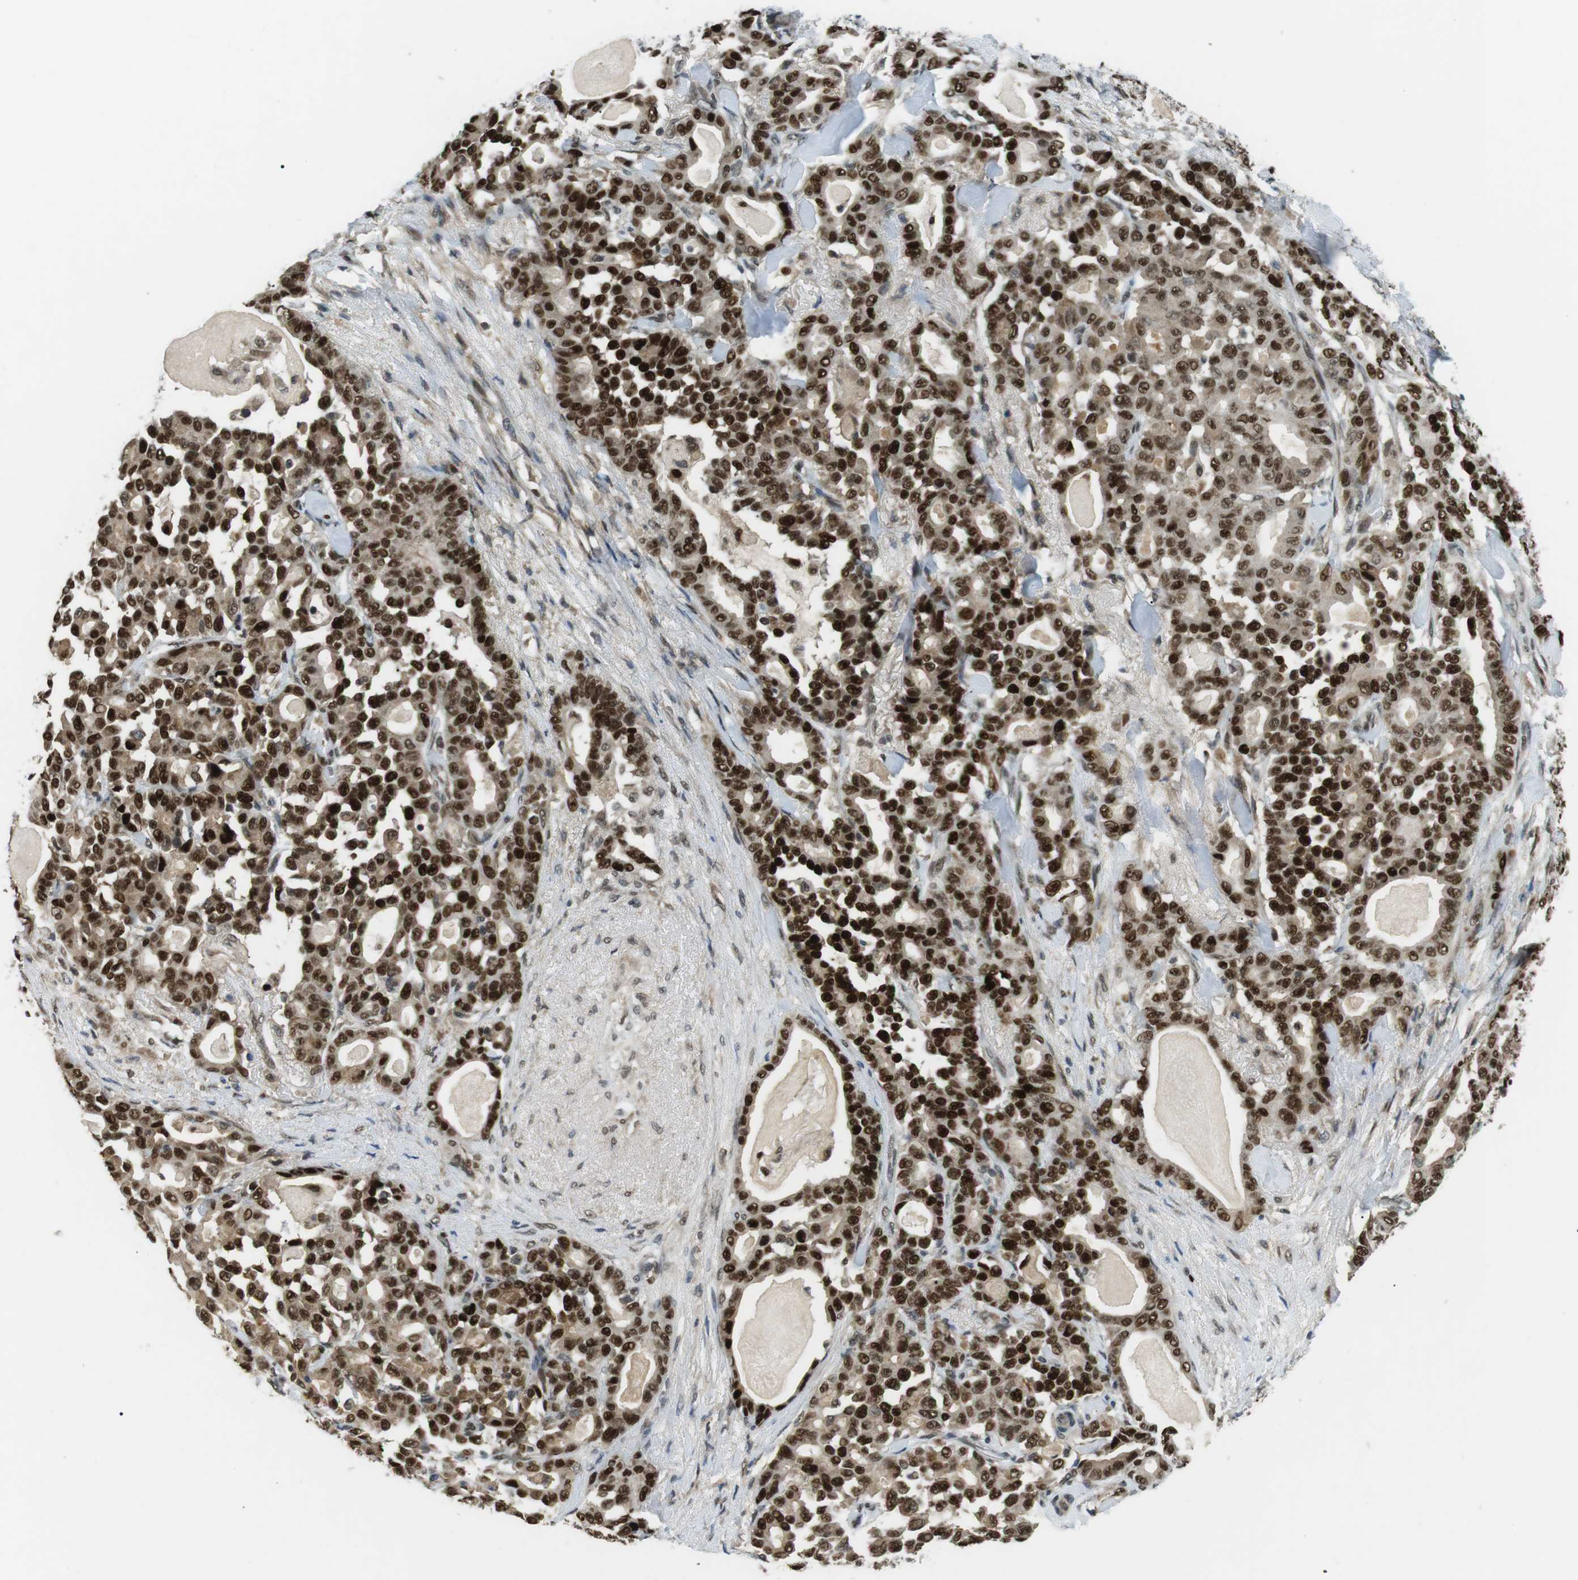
{"staining": {"intensity": "strong", "quantity": ">75%", "location": "nuclear"}, "tissue": "pancreatic cancer", "cell_type": "Tumor cells", "image_type": "cancer", "snomed": [{"axis": "morphology", "description": "Adenocarcinoma, NOS"}, {"axis": "topography", "description": "Pancreas"}], "caption": "Strong nuclear protein expression is seen in approximately >75% of tumor cells in pancreatic cancer.", "gene": "ORAI3", "patient": {"sex": "male", "age": 63}}